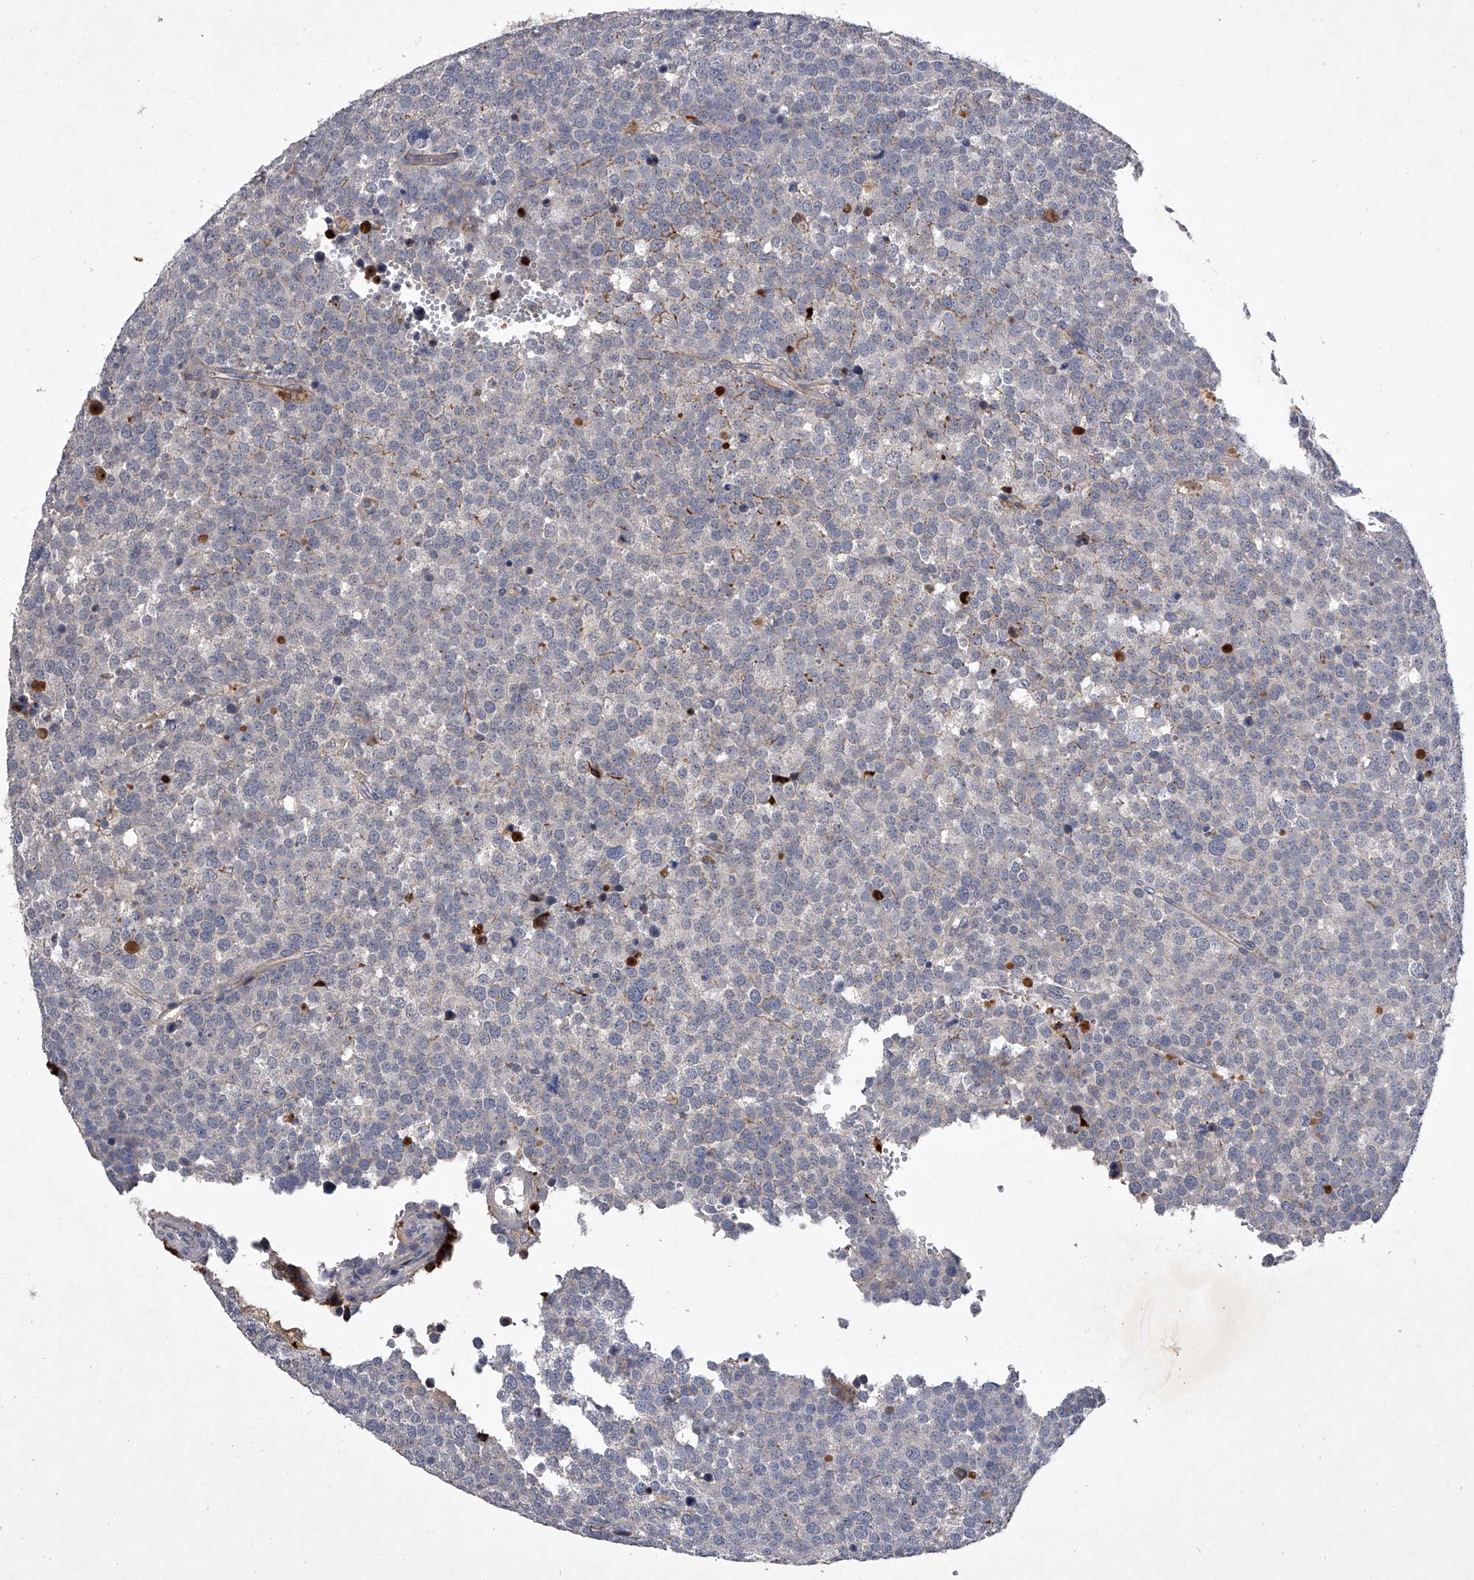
{"staining": {"intensity": "negative", "quantity": "none", "location": "none"}, "tissue": "testis cancer", "cell_type": "Tumor cells", "image_type": "cancer", "snomed": [{"axis": "morphology", "description": "Seminoma, NOS"}, {"axis": "topography", "description": "Testis"}], "caption": "IHC micrograph of neoplastic tissue: human testis cancer stained with DAB exhibits no significant protein expression in tumor cells. The staining was performed using DAB (3,3'-diaminobenzidine) to visualize the protein expression in brown, while the nuclei were stained in blue with hematoxylin (Magnification: 20x).", "gene": "C5", "patient": {"sex": "male", "age": 71}}